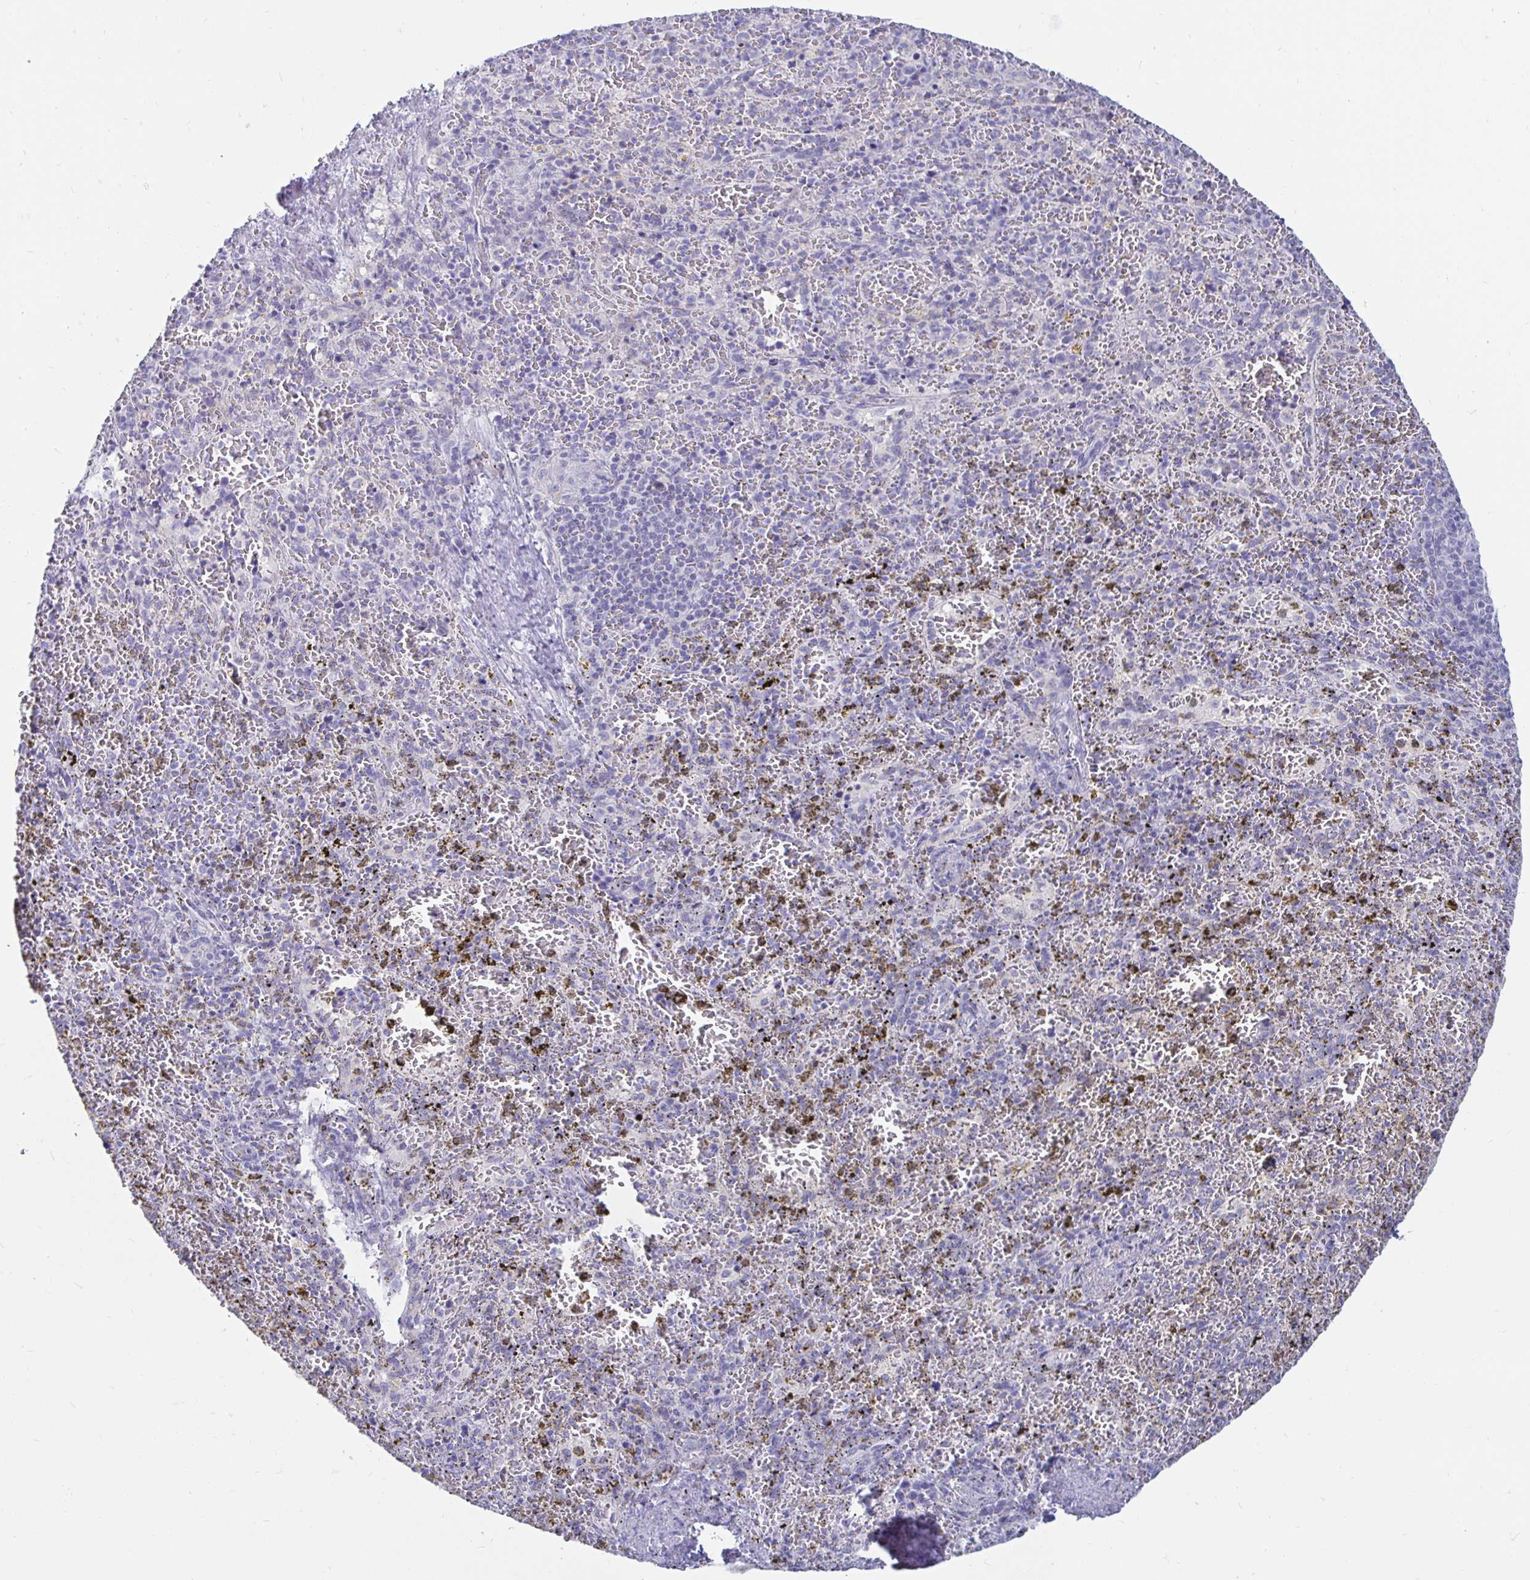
{"staining": {"intensity": "negative", "quantity": "none", "location": "none"}, "tissue": "spleen", "cell_type": "Cells in red pulp", "image_type": "normal", "snomed": [{"axis": "morphology", "description": "Normal tissue, NOS"}, {"axis": "topography", "description": "Spleen"}], "caption": "Histopathology image shows no protein positivity in cells in red pulp of unremarkable spleen. (Brightfield microscopy of DAB immunohistochemistry at high magnification).", "gene": "PEG10", "patient": {"sex": "female", "age": 50}}